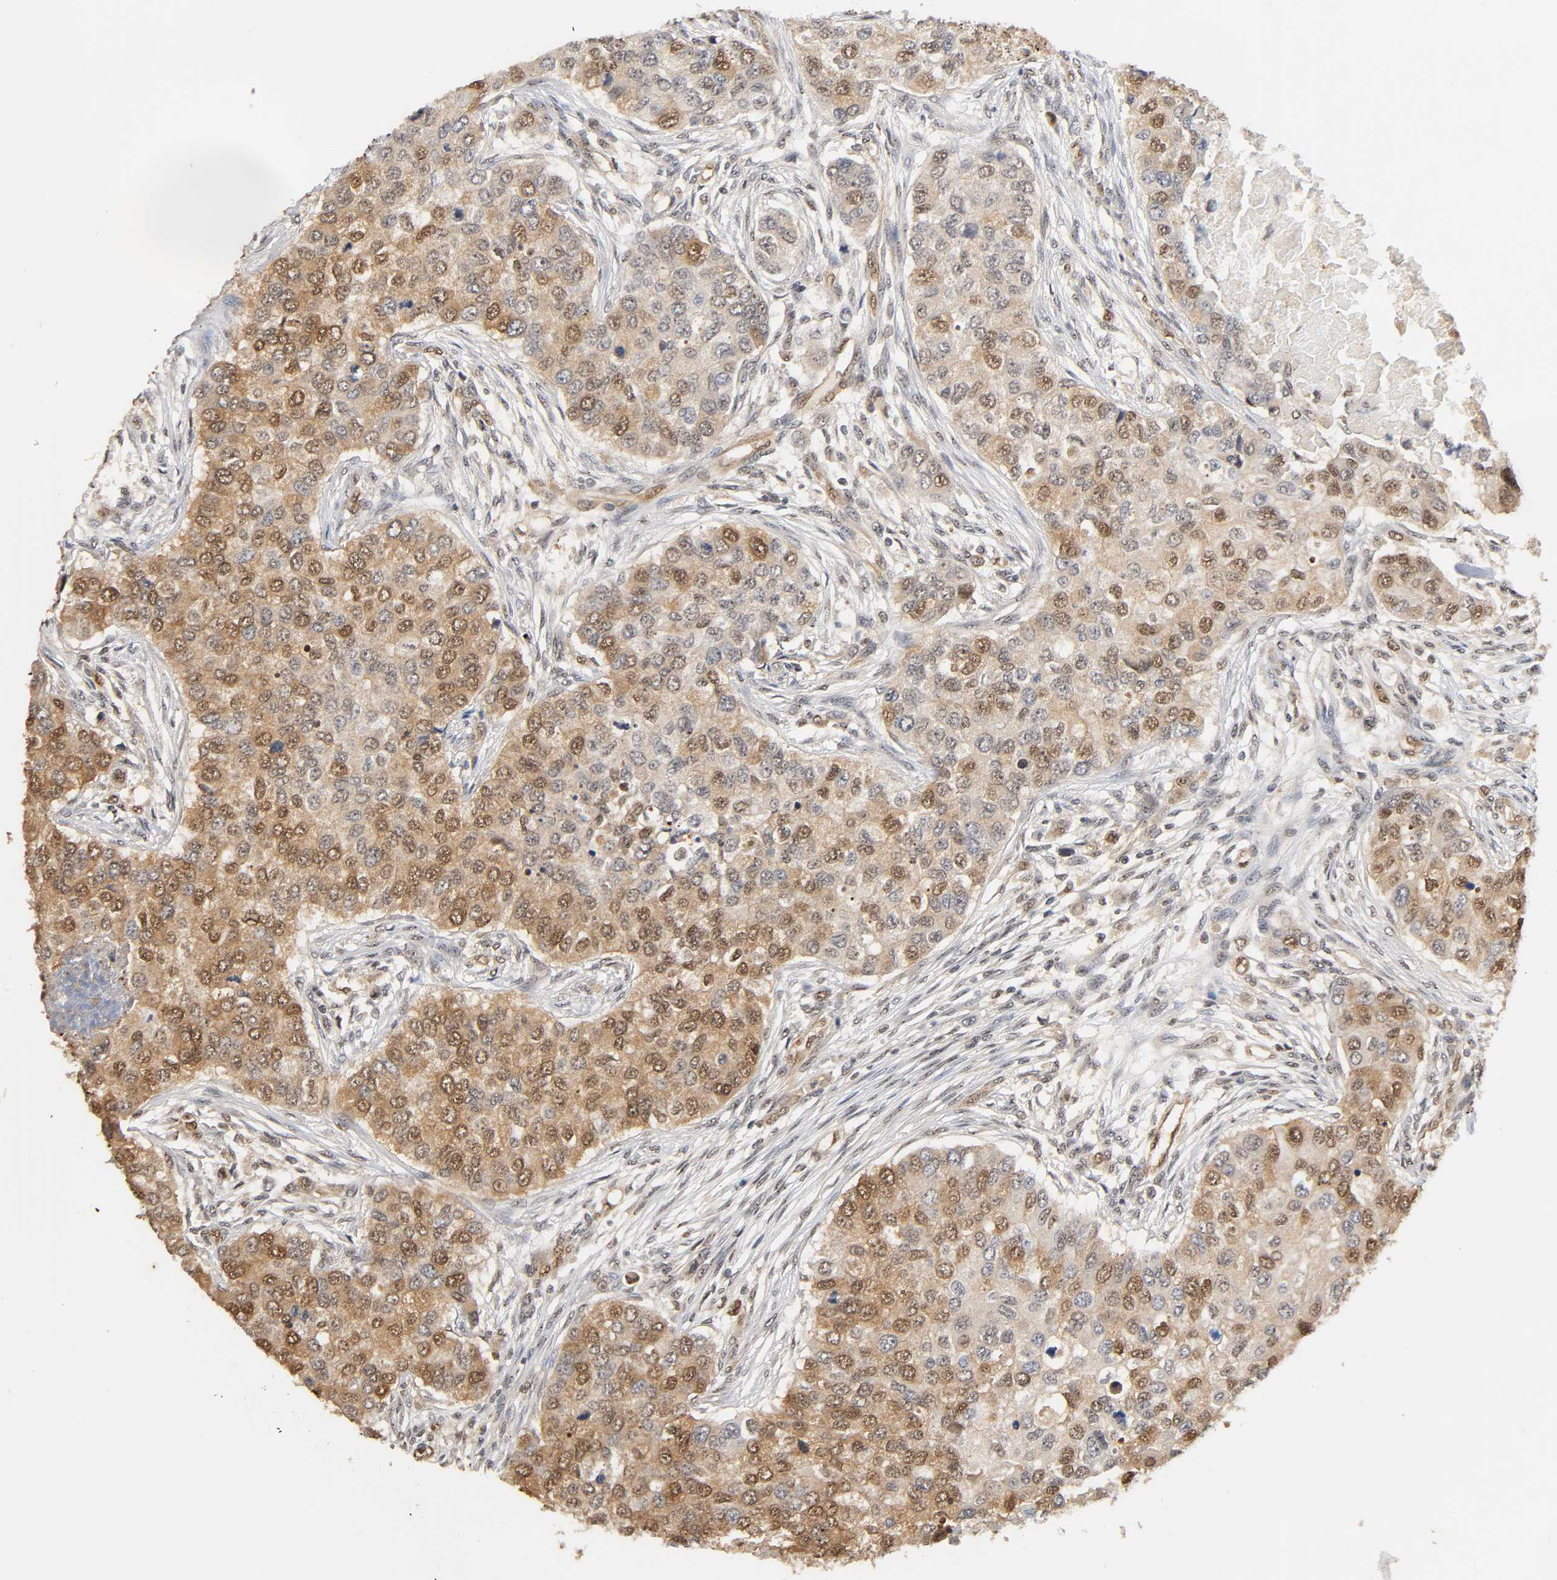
{"staining": {"intensity": "moderate", "quantity": ">75%", "location": "cytoplasmic/membranous,nuclear"}, "tissue": "breast cancer", "cell_type": "Tumor cells", "image_type": "cancer", "snomed": [{"axis": "morphology", "description": "Normal tissue, NOS"}, {"axis": "morphology", "description": "Duct carcinoma"}, {"axis": "topography", "description": "Breast"}], "caption": "Tumor cells demonstrate medium levels of moderate cytoplasmic/membranous and nuclear positivity in about >75% of cells in human breast cancer. (DAB IHC with brightfield microscopy, high magnification).", "gene": "UBC", "patient": {"sex": "female", "age": 49}}